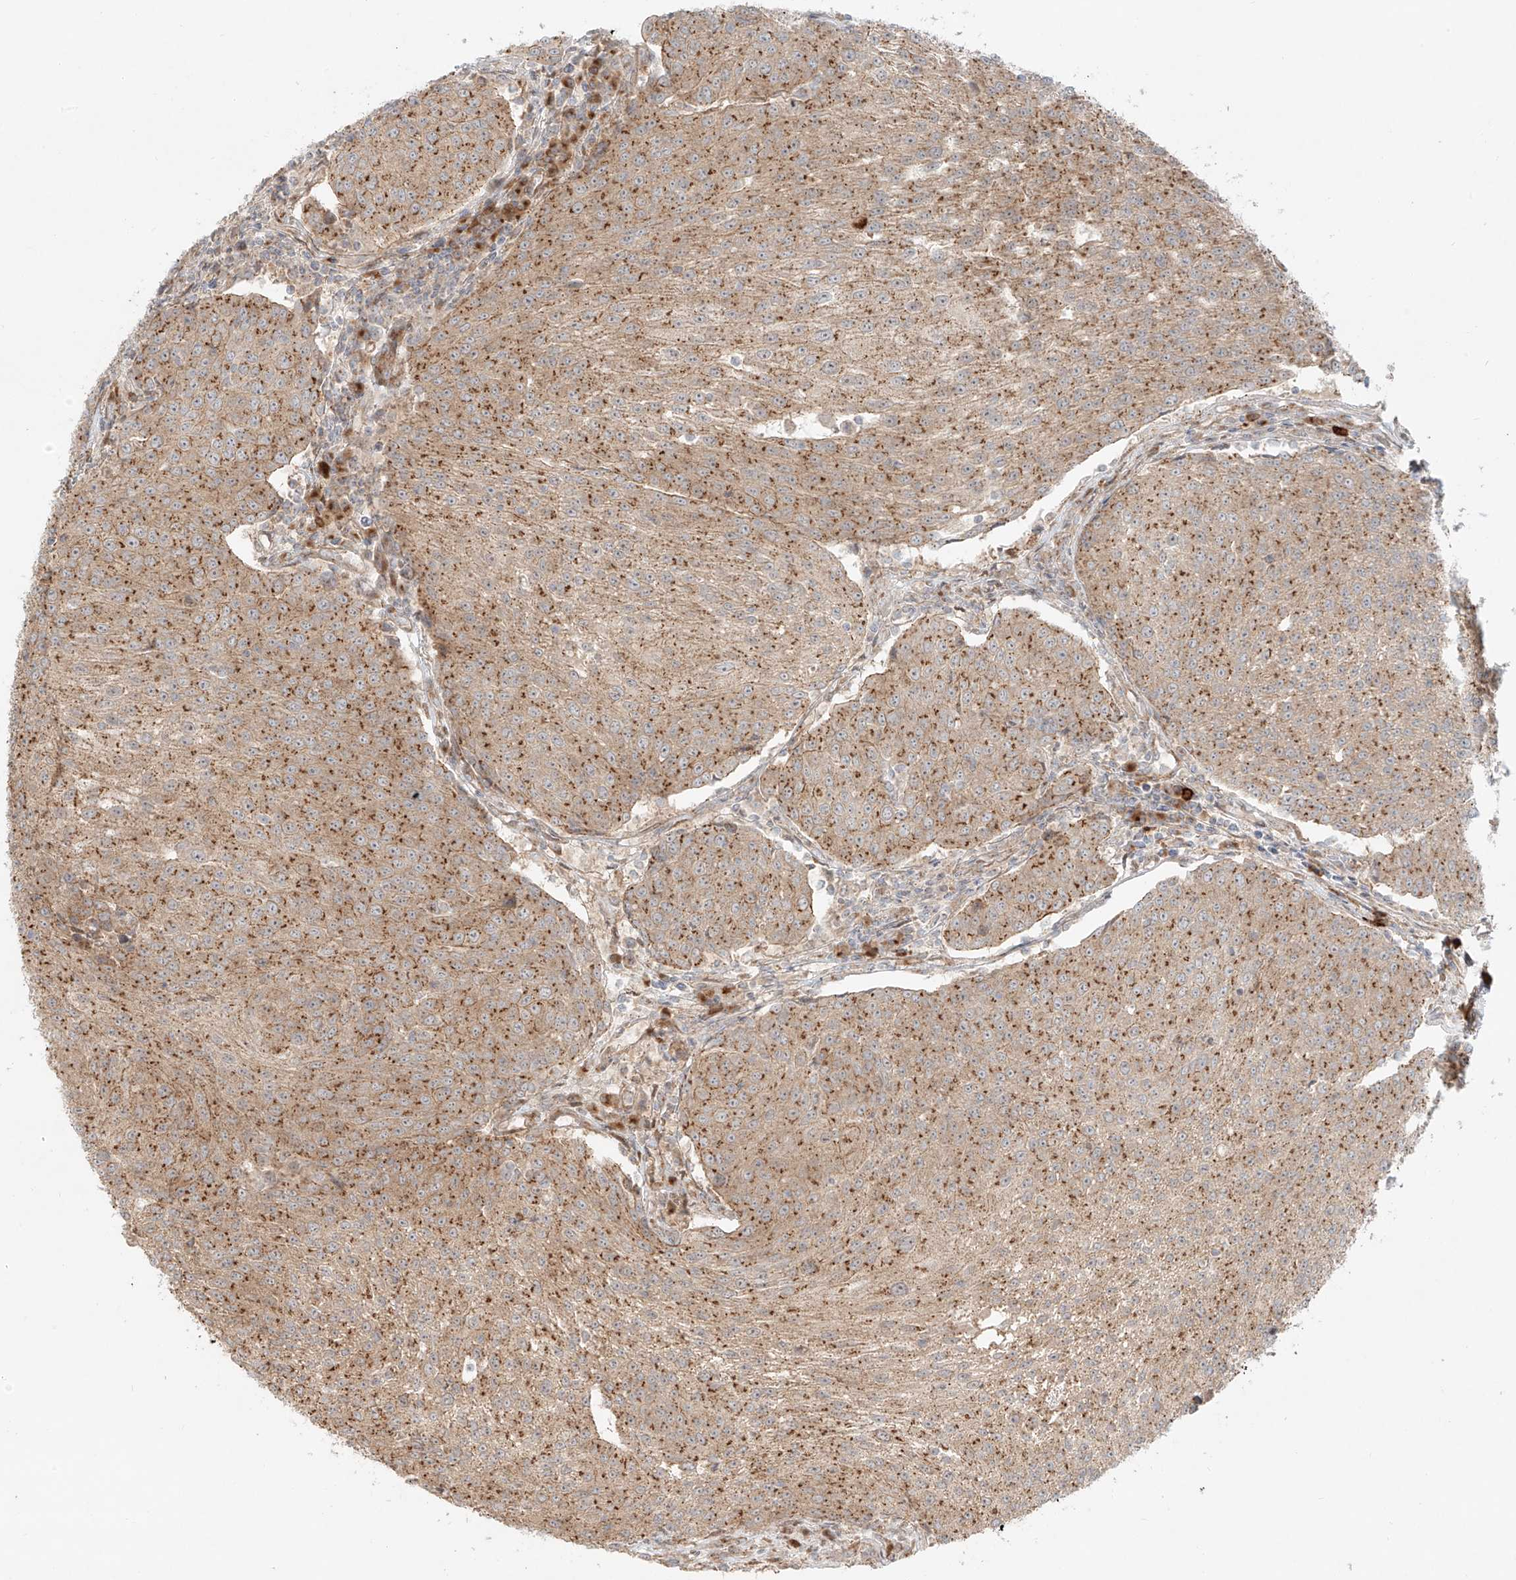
{"staining": {"intensity": "moderate", "quantity": ">75%", "location": "cytoplasmic/membranous"}, "tissue": "urothelial cancer", "cell_type": "Tumor cells", "image_type": "cancer", "snomed": [{"axis": "morphology", "description": "Urothelial carcinoma, High grade"}, {"axis": "topography", "description": "Urinary bladder"}], "caption": "A high-resolution image shows immunohistochemistry staining of urothelial cancer, which demonstrates moderate cytoplasmic/membranous expression in about >75% of tumor cells. The staining was performed using DAB (3,3'-diaminobenzidine) to visualize the protein expression in brown, while the nuclei were stained in blue with hematoxylin (Magnification: 20x).", "gene": "ZNF287", "patient": {"sex": "female", "age": 85}}